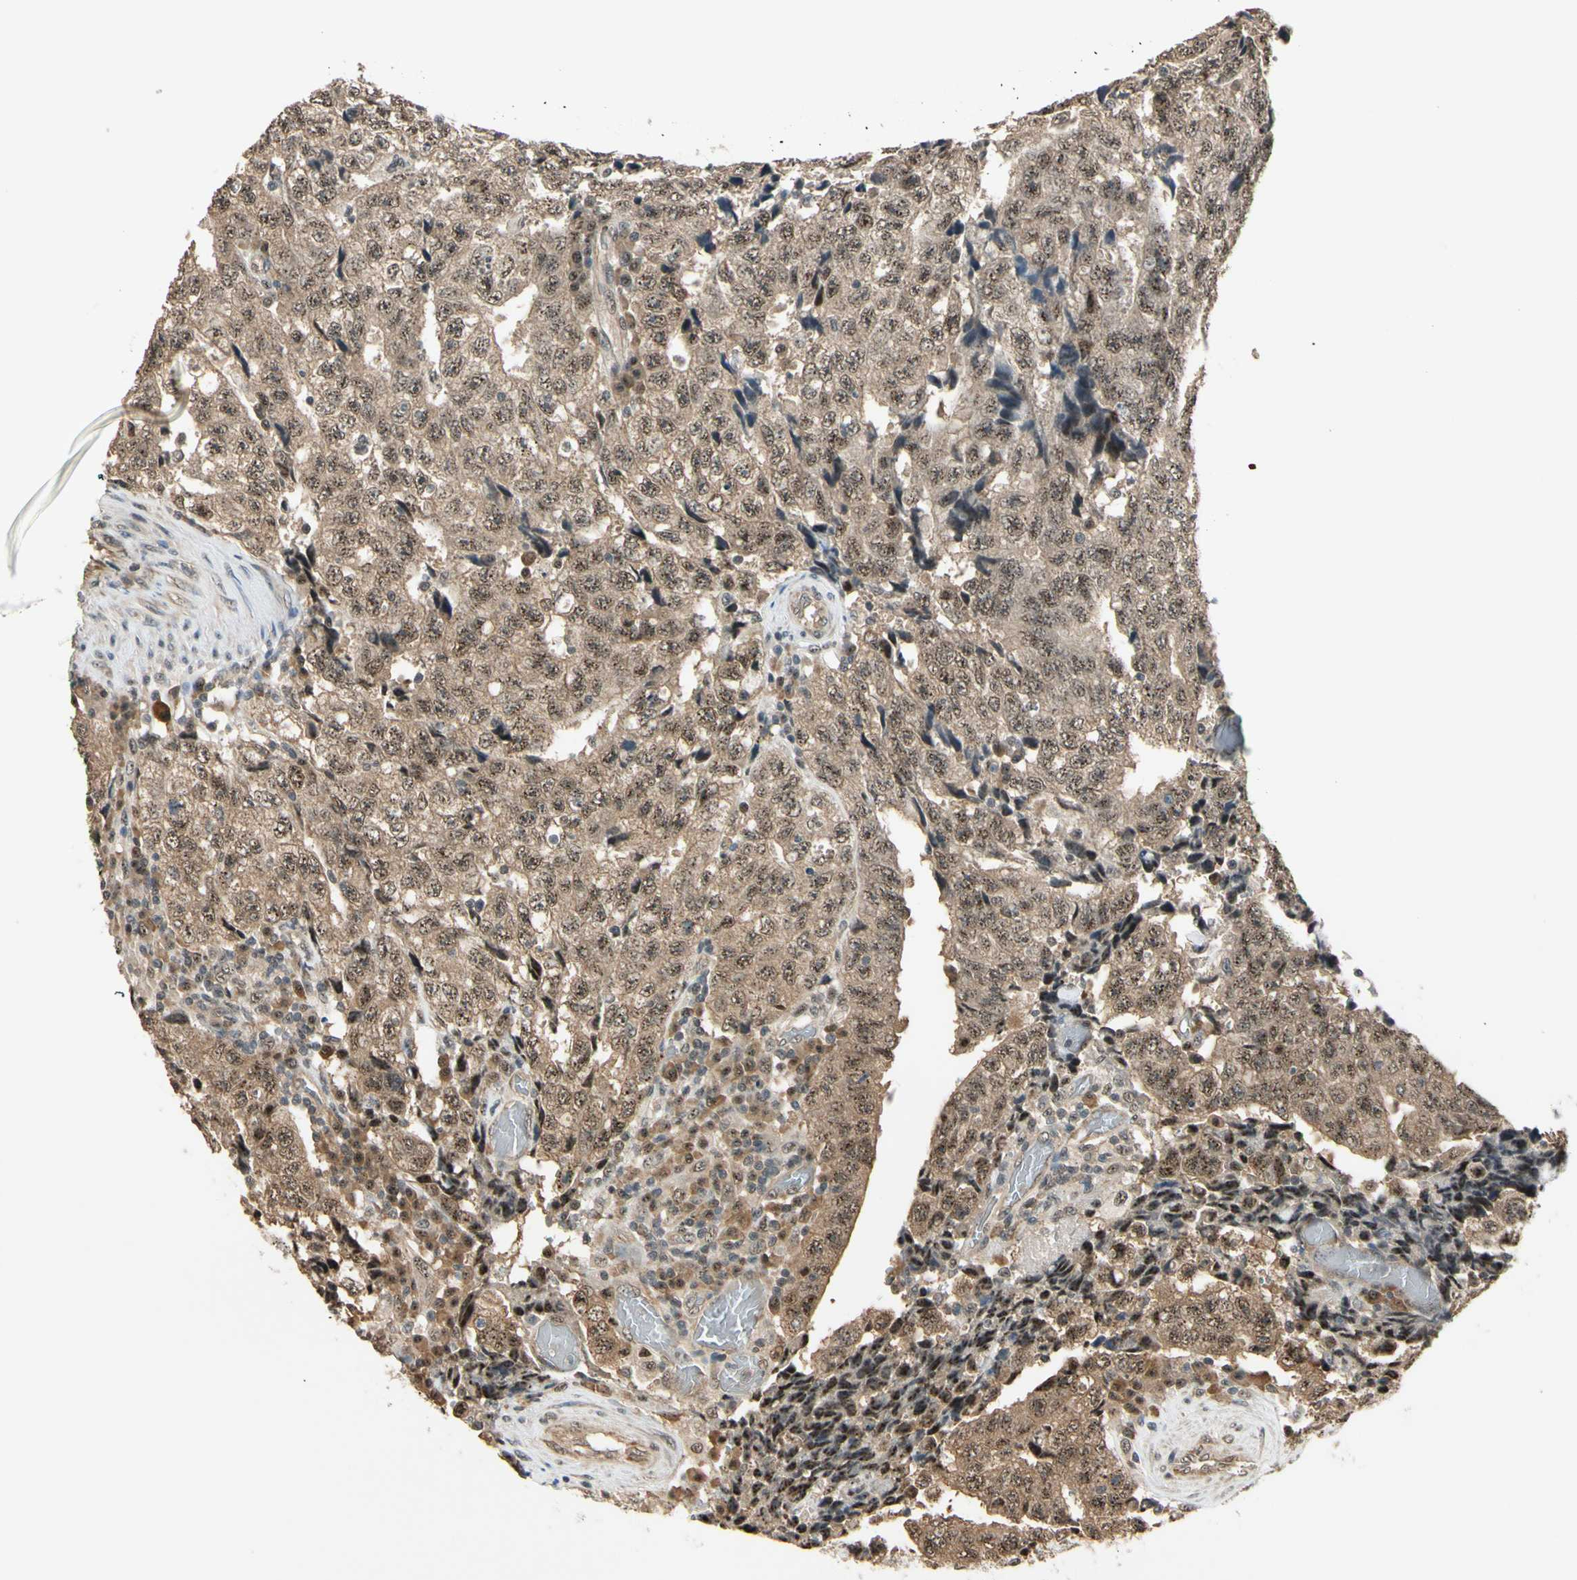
{"staining": {"intensity": "moderate", "quantity": ">75%", "location": "cytoplasmic/membranous,nuclear"}, "tissue": "testis cancer", "cell_type": "Tumor cells", "image_type": "cancer", "snomed": [{"axis": "morphology", "description": "Necrosis, NOS"}, {"axis": "morphology", "description": "Carcinoma, Embryonal, NOS"}, {"axis": "topography", "description": "Testis"}], "caption": "An immunohistochemistry image of neoplastic tissue is shown. Protein staining in brown highlights moderate cytoplasmic/membranous and nuclear positivity in testis cancer (embryonal carcinoma) within tumor cells. Using DAB (3,3'-diaminobenzidine) (brown) and hematoxylin (blue) stains, captured at high magnification using brightfield microscopy.", "gene": "MCPH1", "patient": {"sex": "male", "age": 19}}